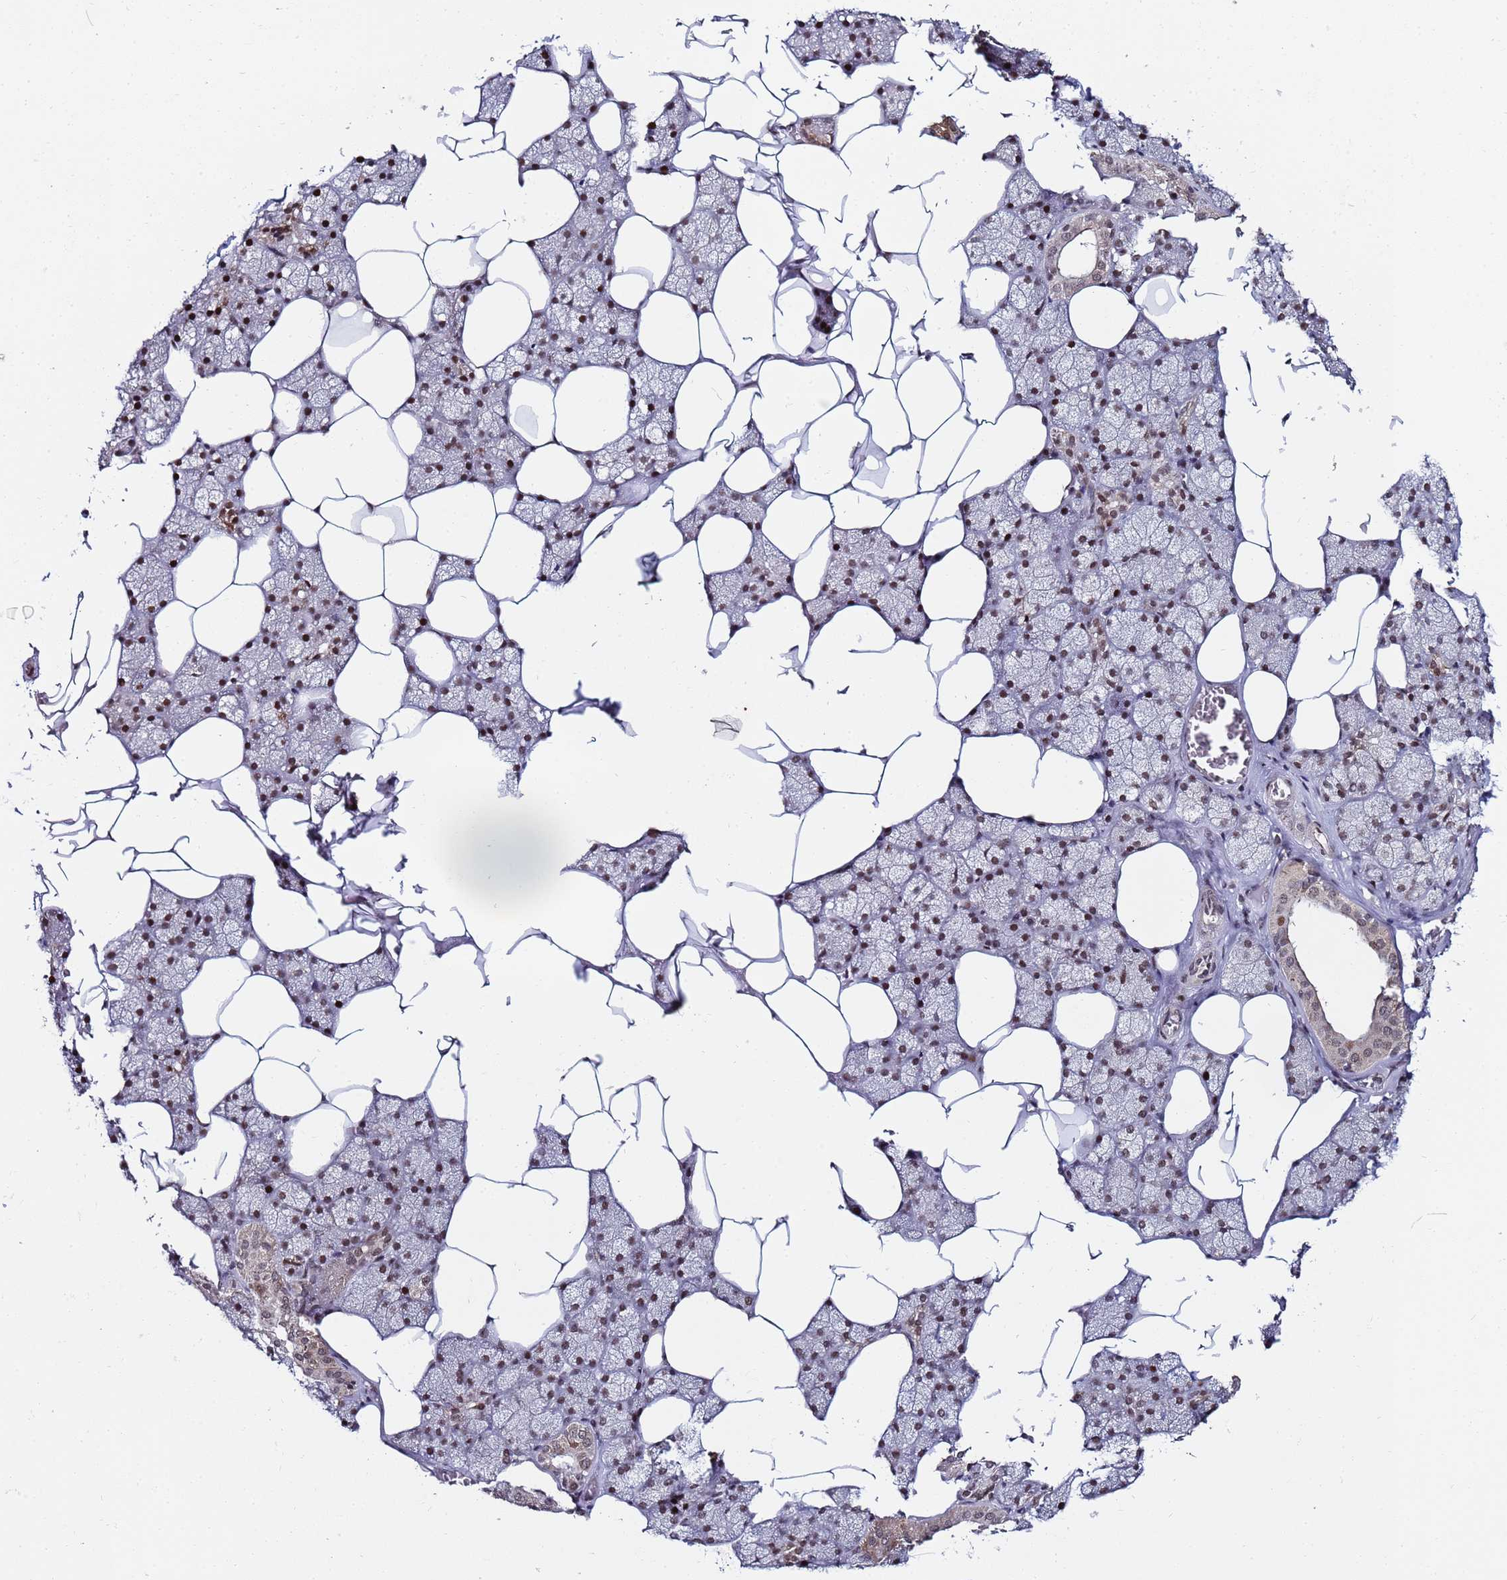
{"staining": {"intensity": "moderate", "quantity": ">75%", "location": "nuclear"}, "tissue": "salivary gland", "cell_type": "Glandular cells", "image_type": "normal", "snomed": [{"axis": "morphology", "description": "Normal tissue, NOS"}, {"axis": "topography", "description": "Salivary gland"}], "caption": "This image demonstrates unremarkable salivary gland stained with immunohistochemistry (IHC) to label a protein in brown. The nuclear of glandular cells show moderate positivity for the protein. Nuclei are counter-stained blue.", "gene": "PPM1H", "patient": {"sex": "male", "age": 62}}